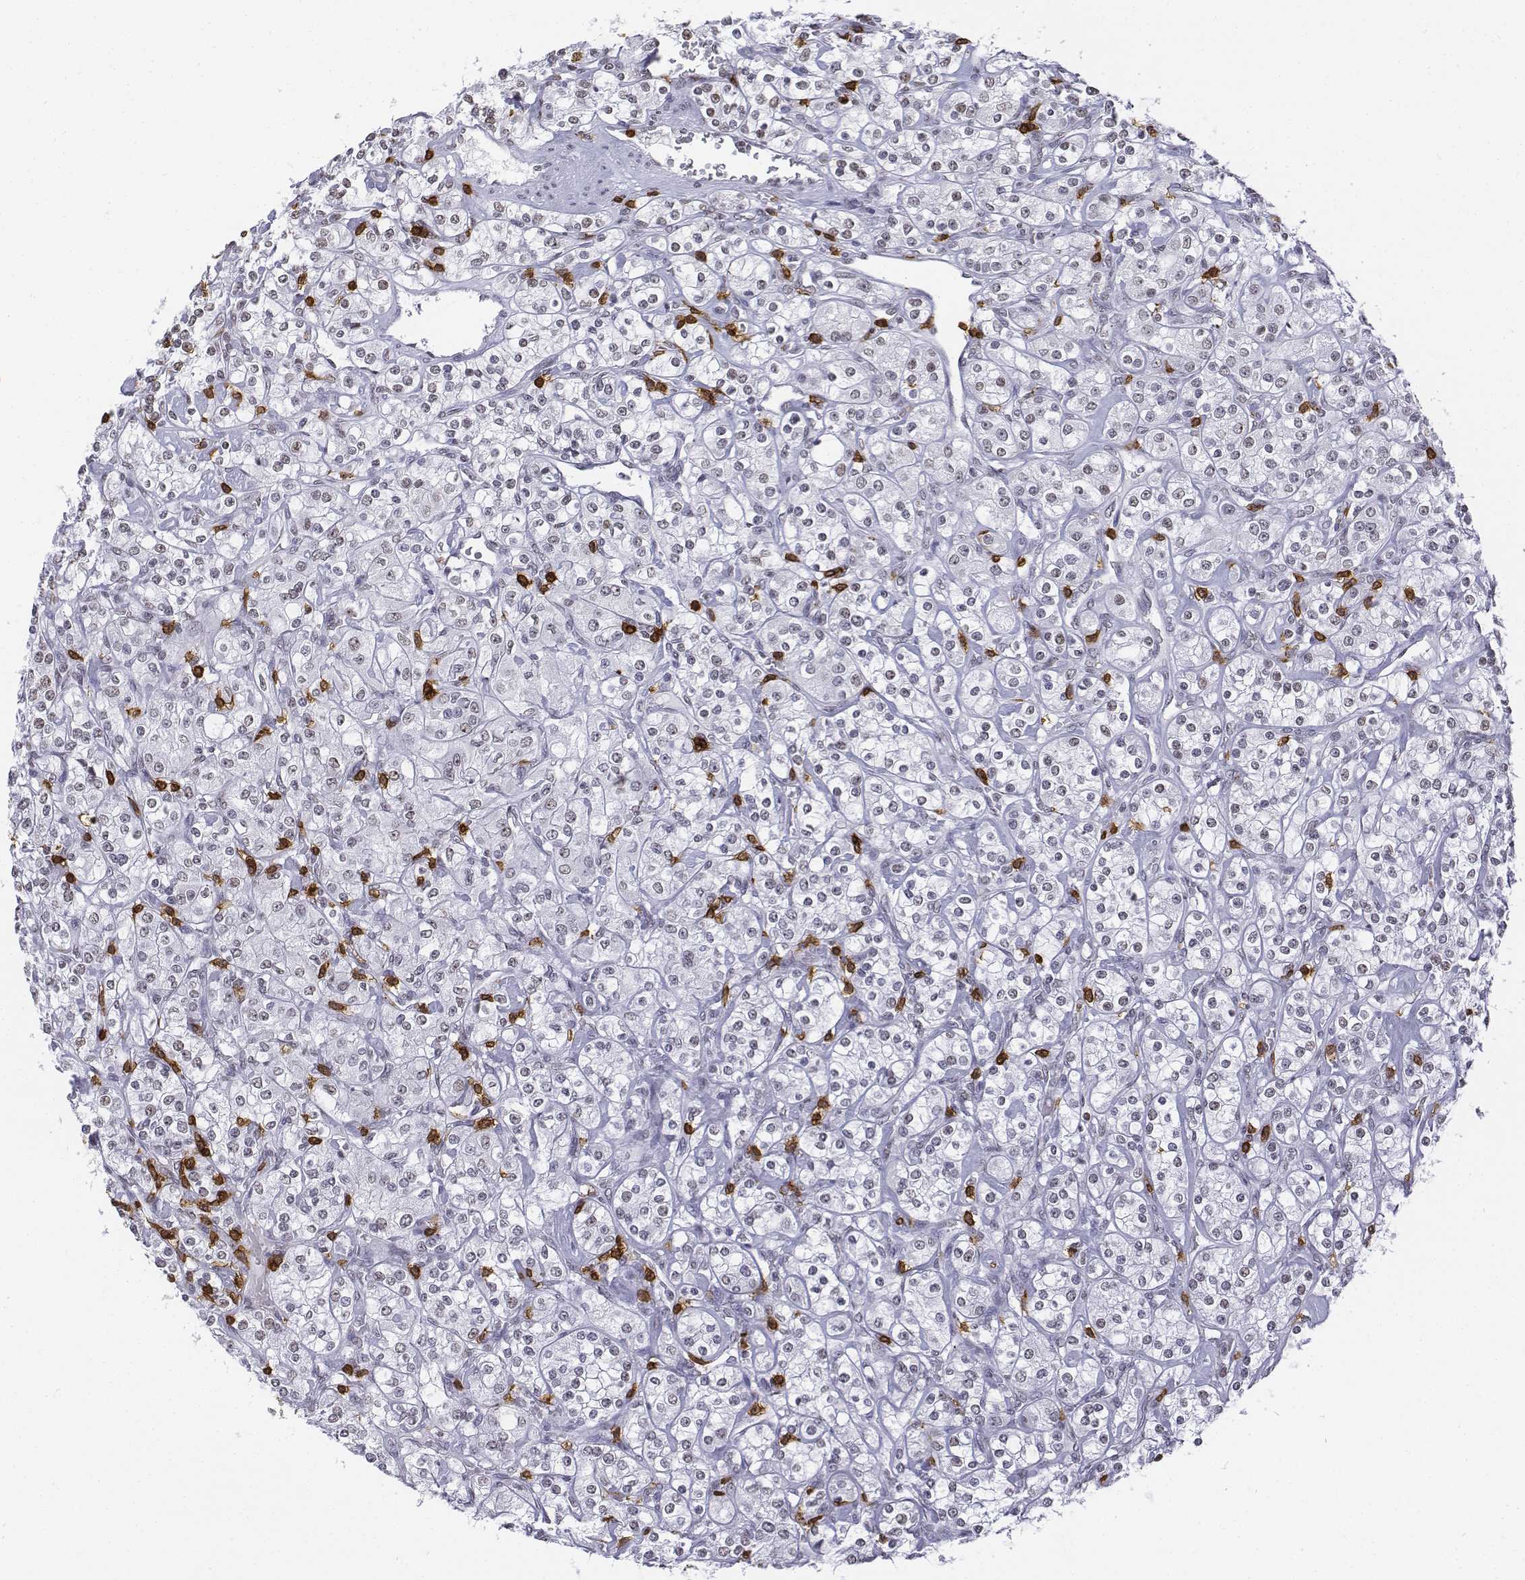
{"staining": {"intensity": "negative", "quantity": "none", "location": "none"}, "tissue": "renal cancer", "cell_type": "Tumor cells", "image_type": "cancer", "snomed": [{"axis": "morphology", "description": "Adenocarcinoma, NOS"}, {"axis": "topography", "description": "Kidney"}], "caption": "Tumor cells show no significant protein staining in adenocarcinoma (renal).", "gene": "CD3E", "patient": {"sex": "male", "age": 77}}